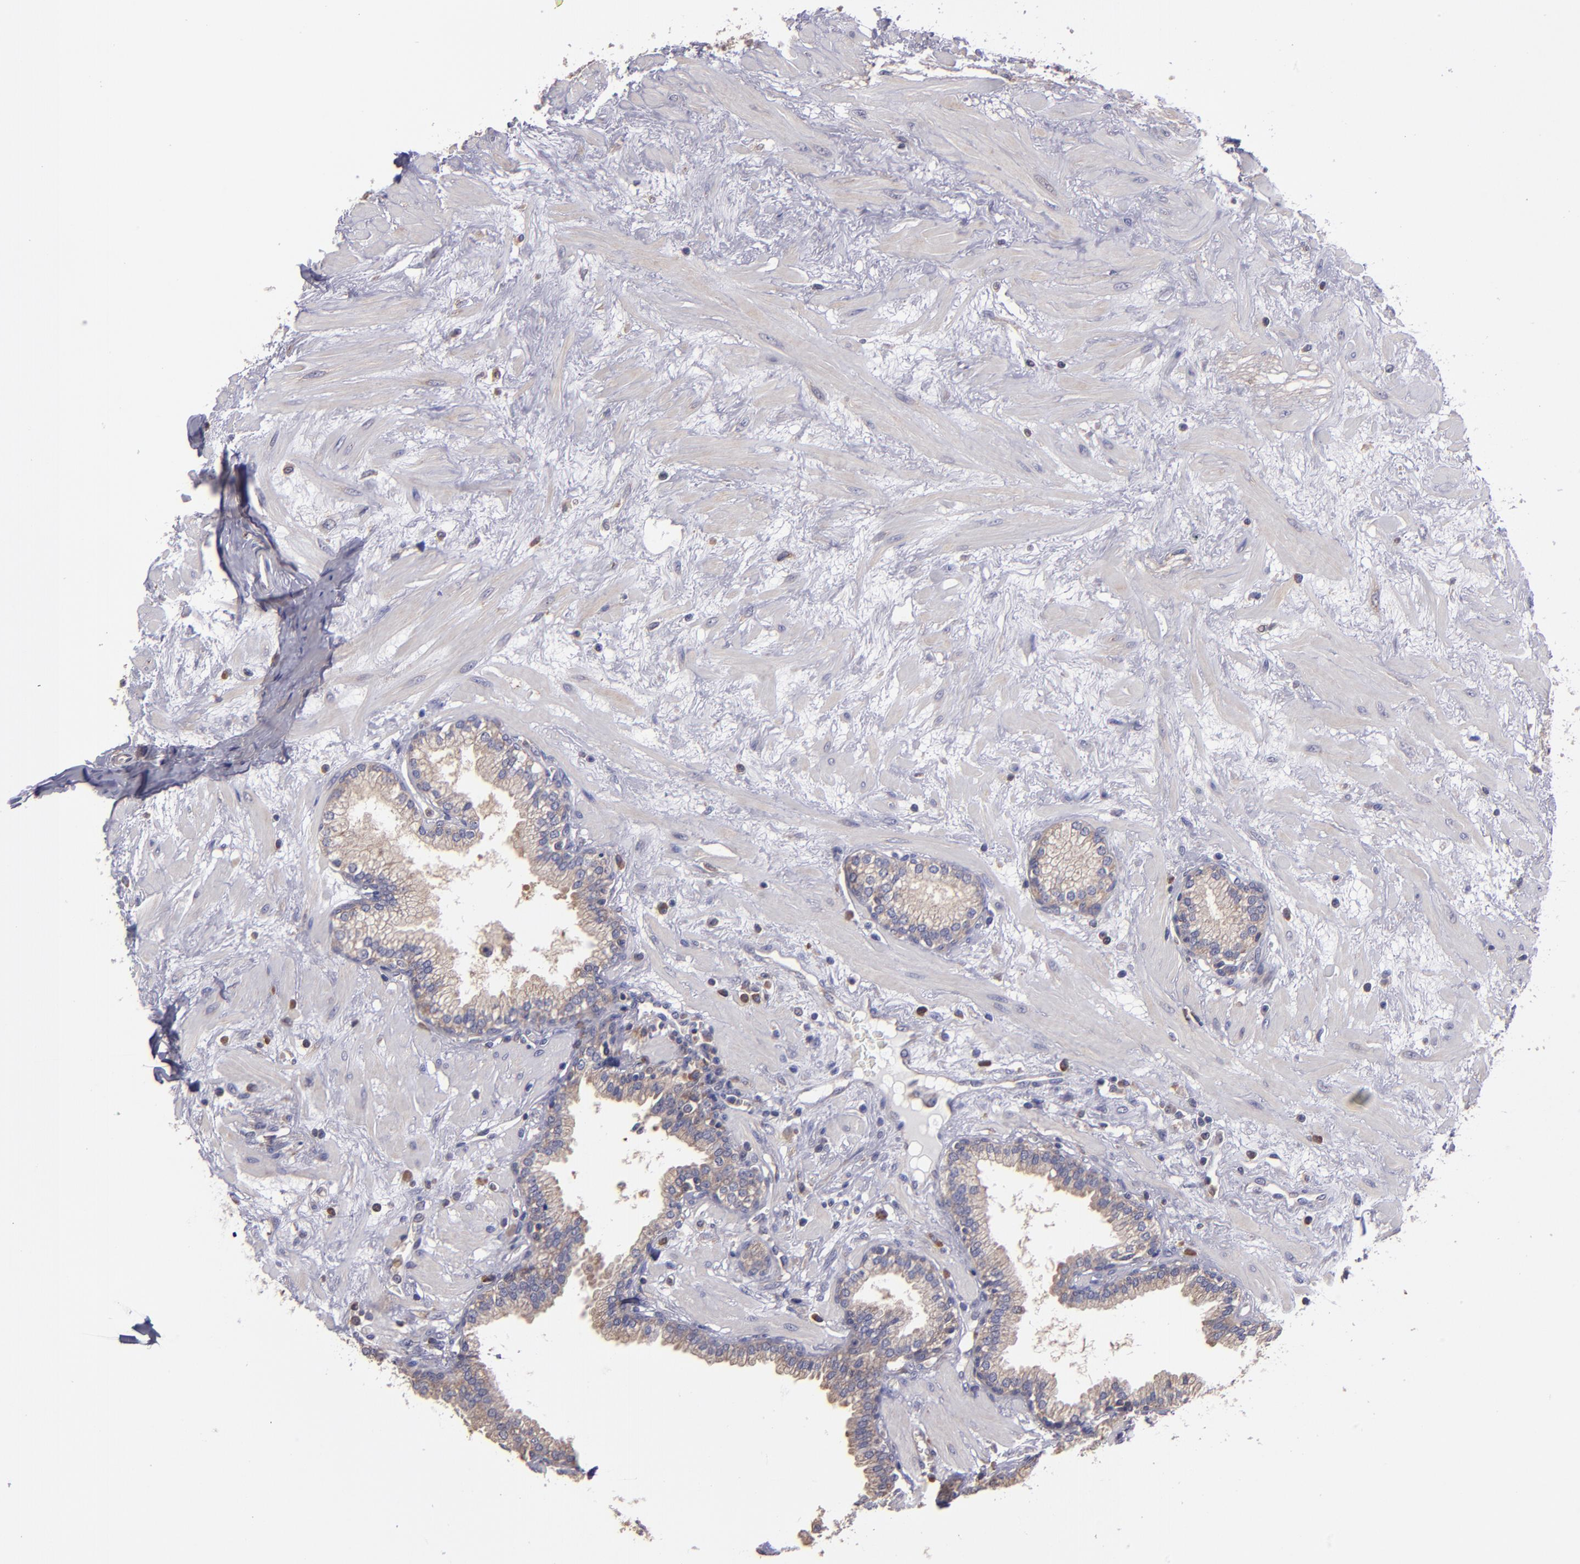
{"staining": {"intensity": "weak", "quantity": ">75%", "location": "nuclear"}, "tissue": "prostate", "cell_type": "Glandular cells", "image_type": "normal", "snomed": [{"axis": "morphology", "description": "Normal tissue, NOS"}, {"axis": "topography", "description": "Prostate"}], "caption": "IHC of normal human prostate demonstrates low levels of weak nuclear staining in about >75% of glandular cells.", "gene": "CARS1", "patient": {"sex": "male", "age": 64}}